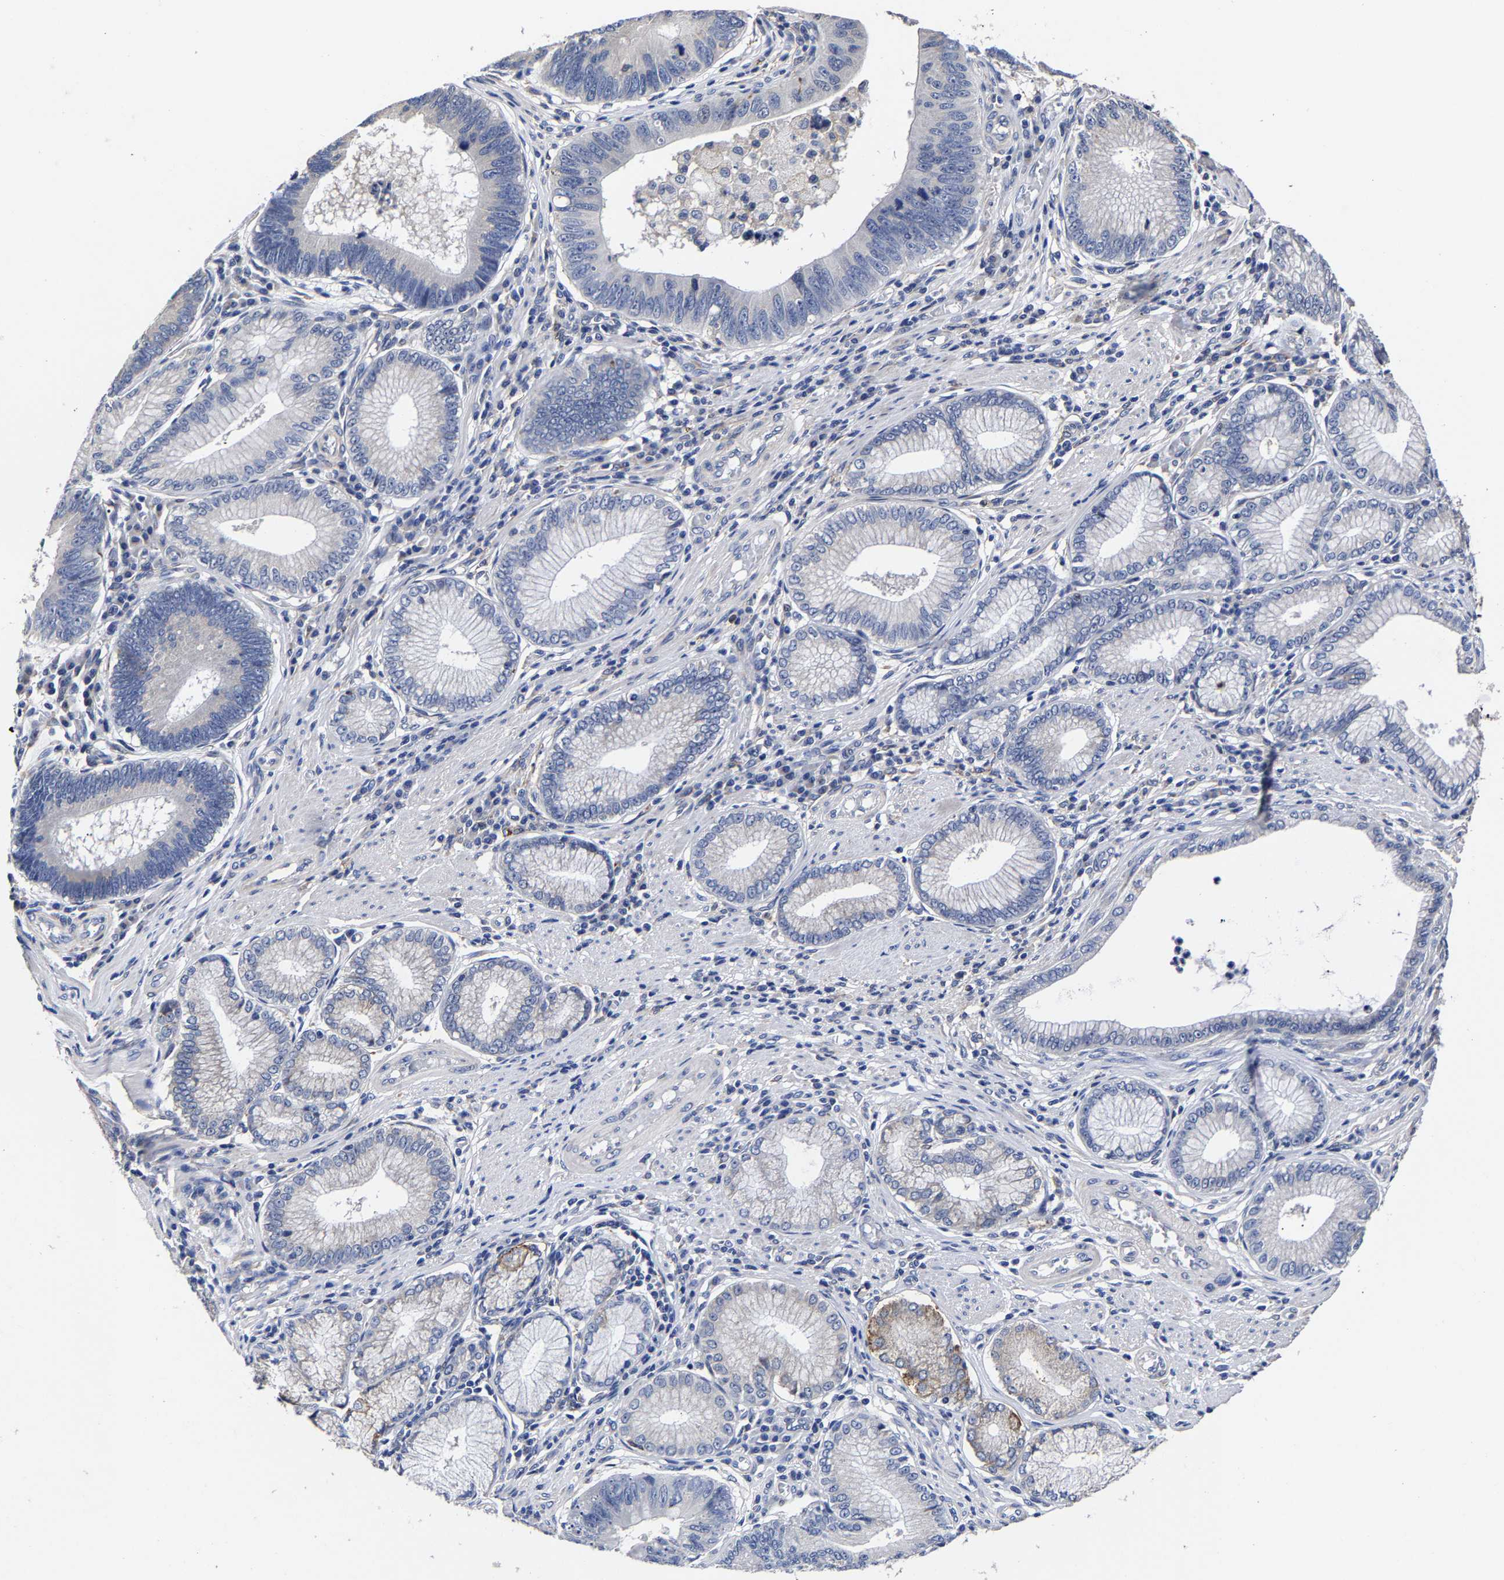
{"staining": {"intensity": "negative", "quantity": "none", "location": "none"}, "tissue": "stomach cancer", "cell_type": "Tumor cells", "image_type": "cancer", "snomed": [{"axis": "morphology", "description": "Adenocarcinoma, NOS"}, {"axis": "topography", "description": "Stomach"}], "caption": "An immunohistochemistry (IHC) histopathology image of stomach adenocarcinoma is shown. There is no staining in tumor cells of stomach adenocarcinoma.", "gene": "AASS", "patient": {"sex": "male", "age": 59}}